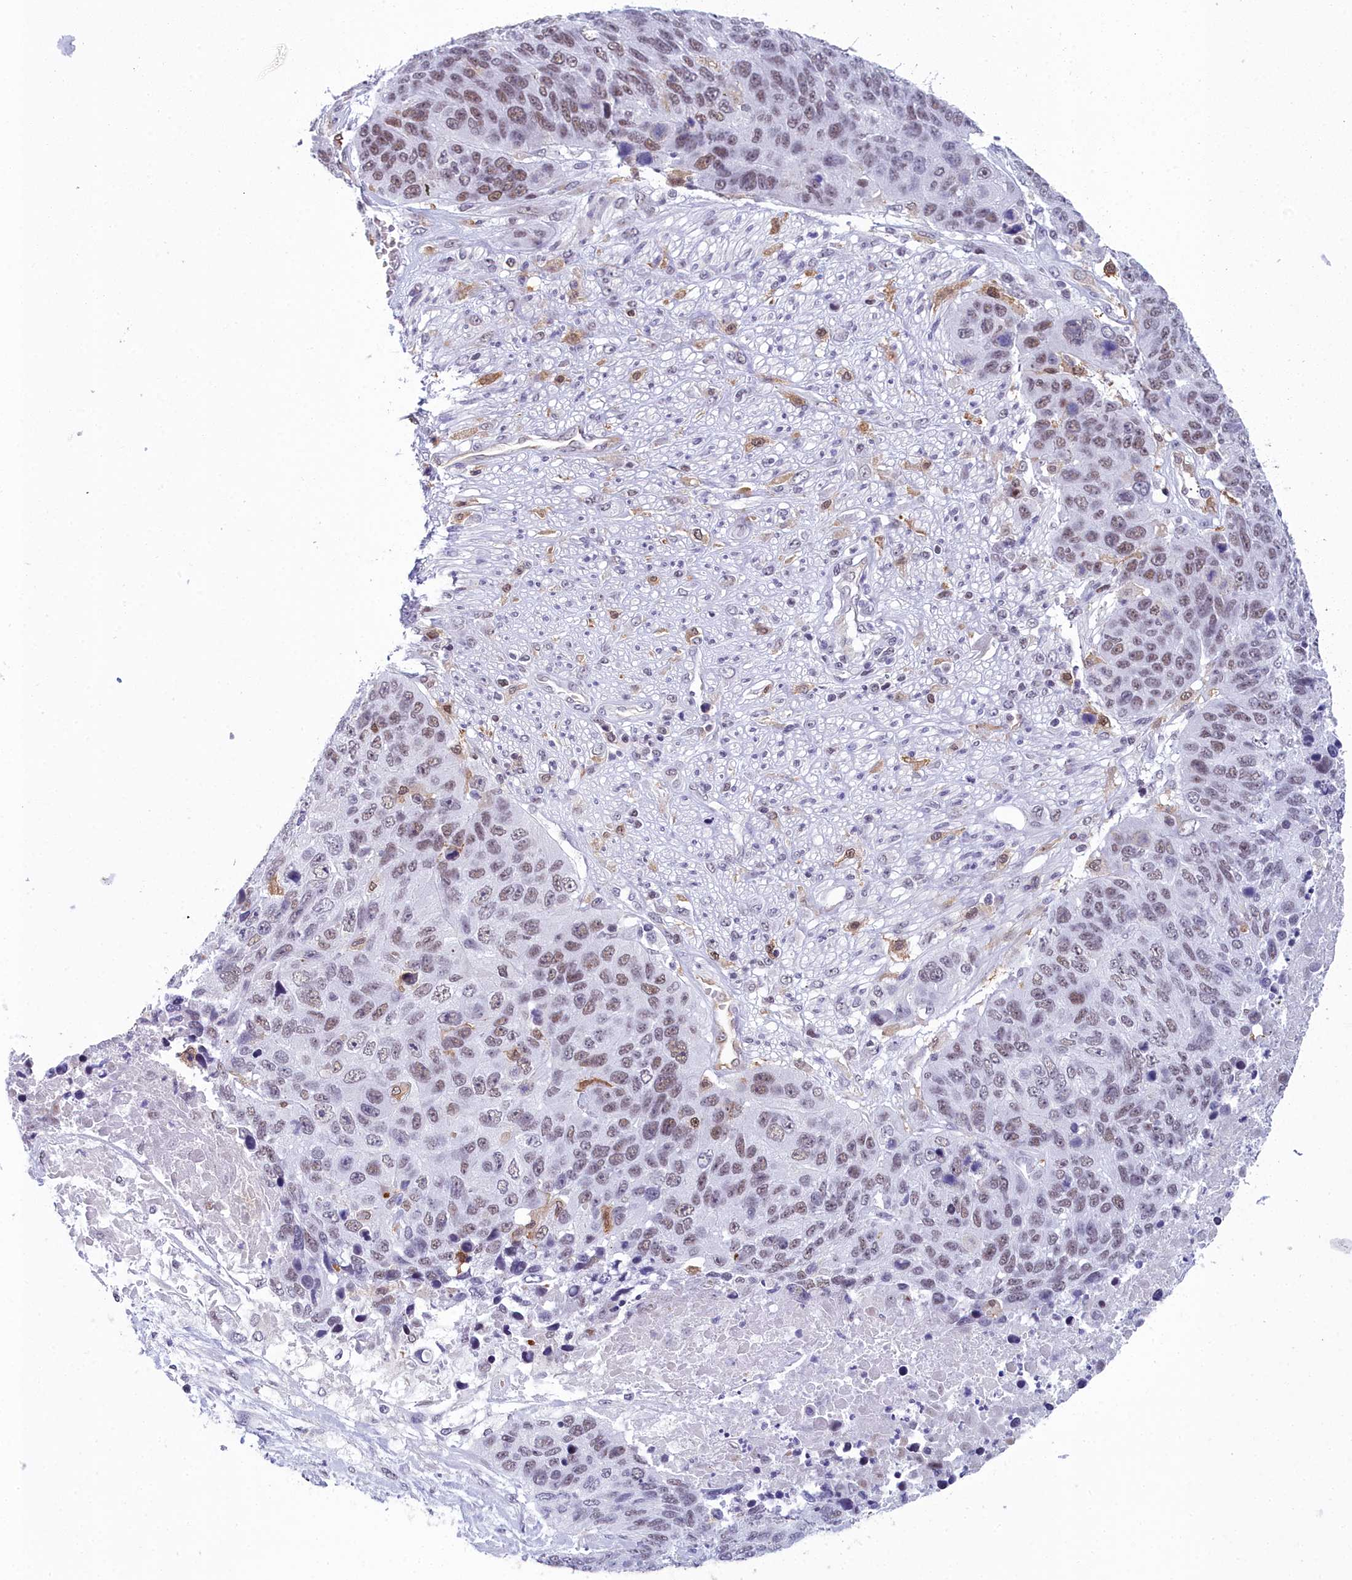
{"staining": {"intensity": "moderate", "quantity": "25%-75%", "location": "nuclear"}, "tissue": "lung cancer", "cell_type": "Tumor cells", "image_type": "cancer", "snomed": [{"axis": "morphology", "description": "Normal tissue, NOS"}, {"axis": "morphology", "description": "Squamous cell carcinoma, NOS"}, {"axis": "topography", "description": "Lymph node"}, {"axis": "topography", "description": "Lung"}], "caption": "Protein expression by immunohistochemistry (IHC) exhibits moderate nuclear expression in approximately 25%-75% of tumor cells in lung cancer (squamous cell carcinoma).", "gene": "CCDC97", "patient": {"sex": "male", "age": 66}}